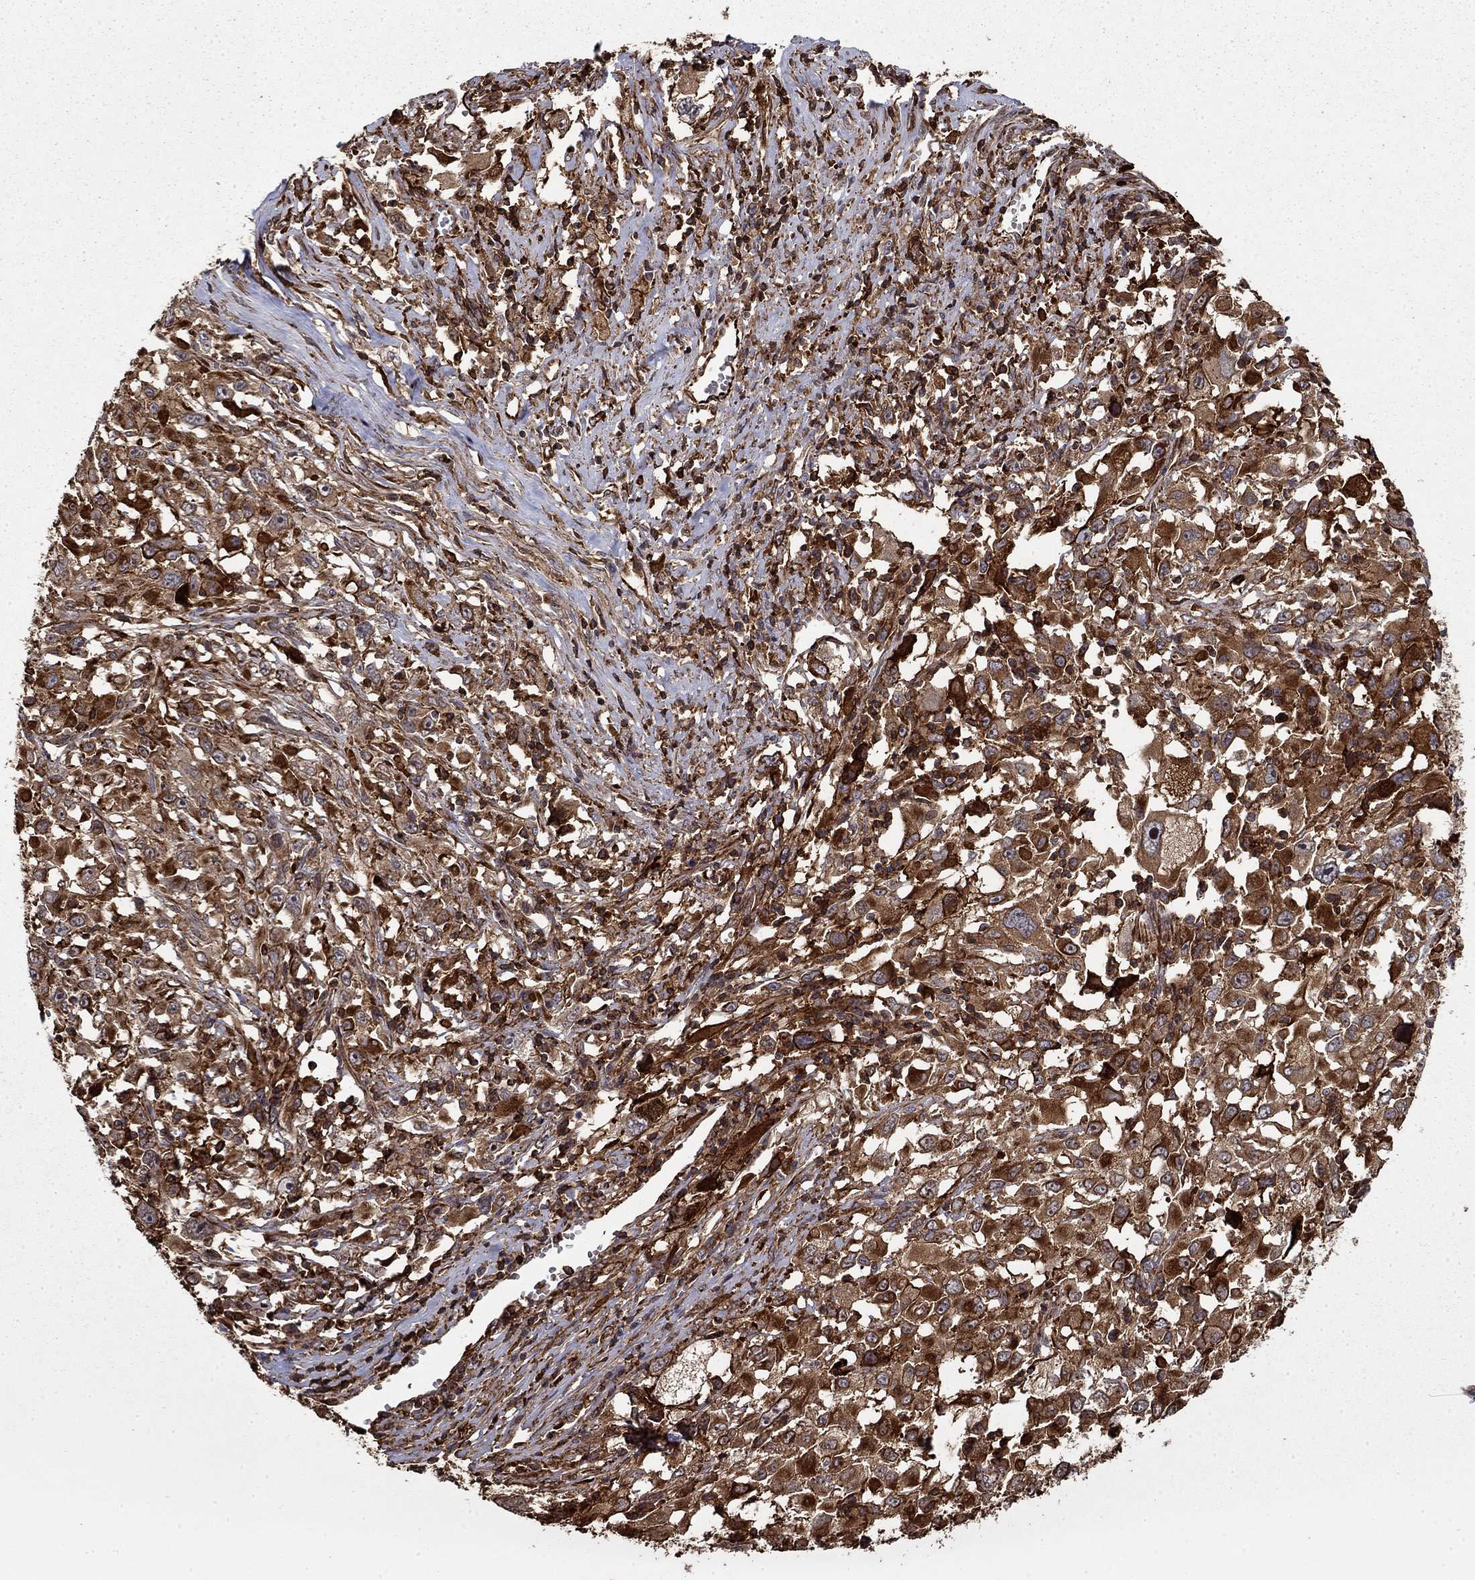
{"staining": {"intensity": "strong", "quantity": ">75%", "location": "cytoplasmic/membranous"}, "tissue": "melanoma", "cell_type": "Tumor cells", "image_type": "cancer", "snomed": [{"axis": "morphology", "description": "Malignant melanoma, Metastatic site"}, {"axis": "topography", "description": "Soft tissue"}], "caption": "The photomicrograph displays immunohistochemical staining of malignant melanoma (metastatic site). There is strong cytoplasmic/membranous staining is present in approximately >75% of tumor cells.", "gene": "ADM", "patient": {"sex": "male", "age": 50}}